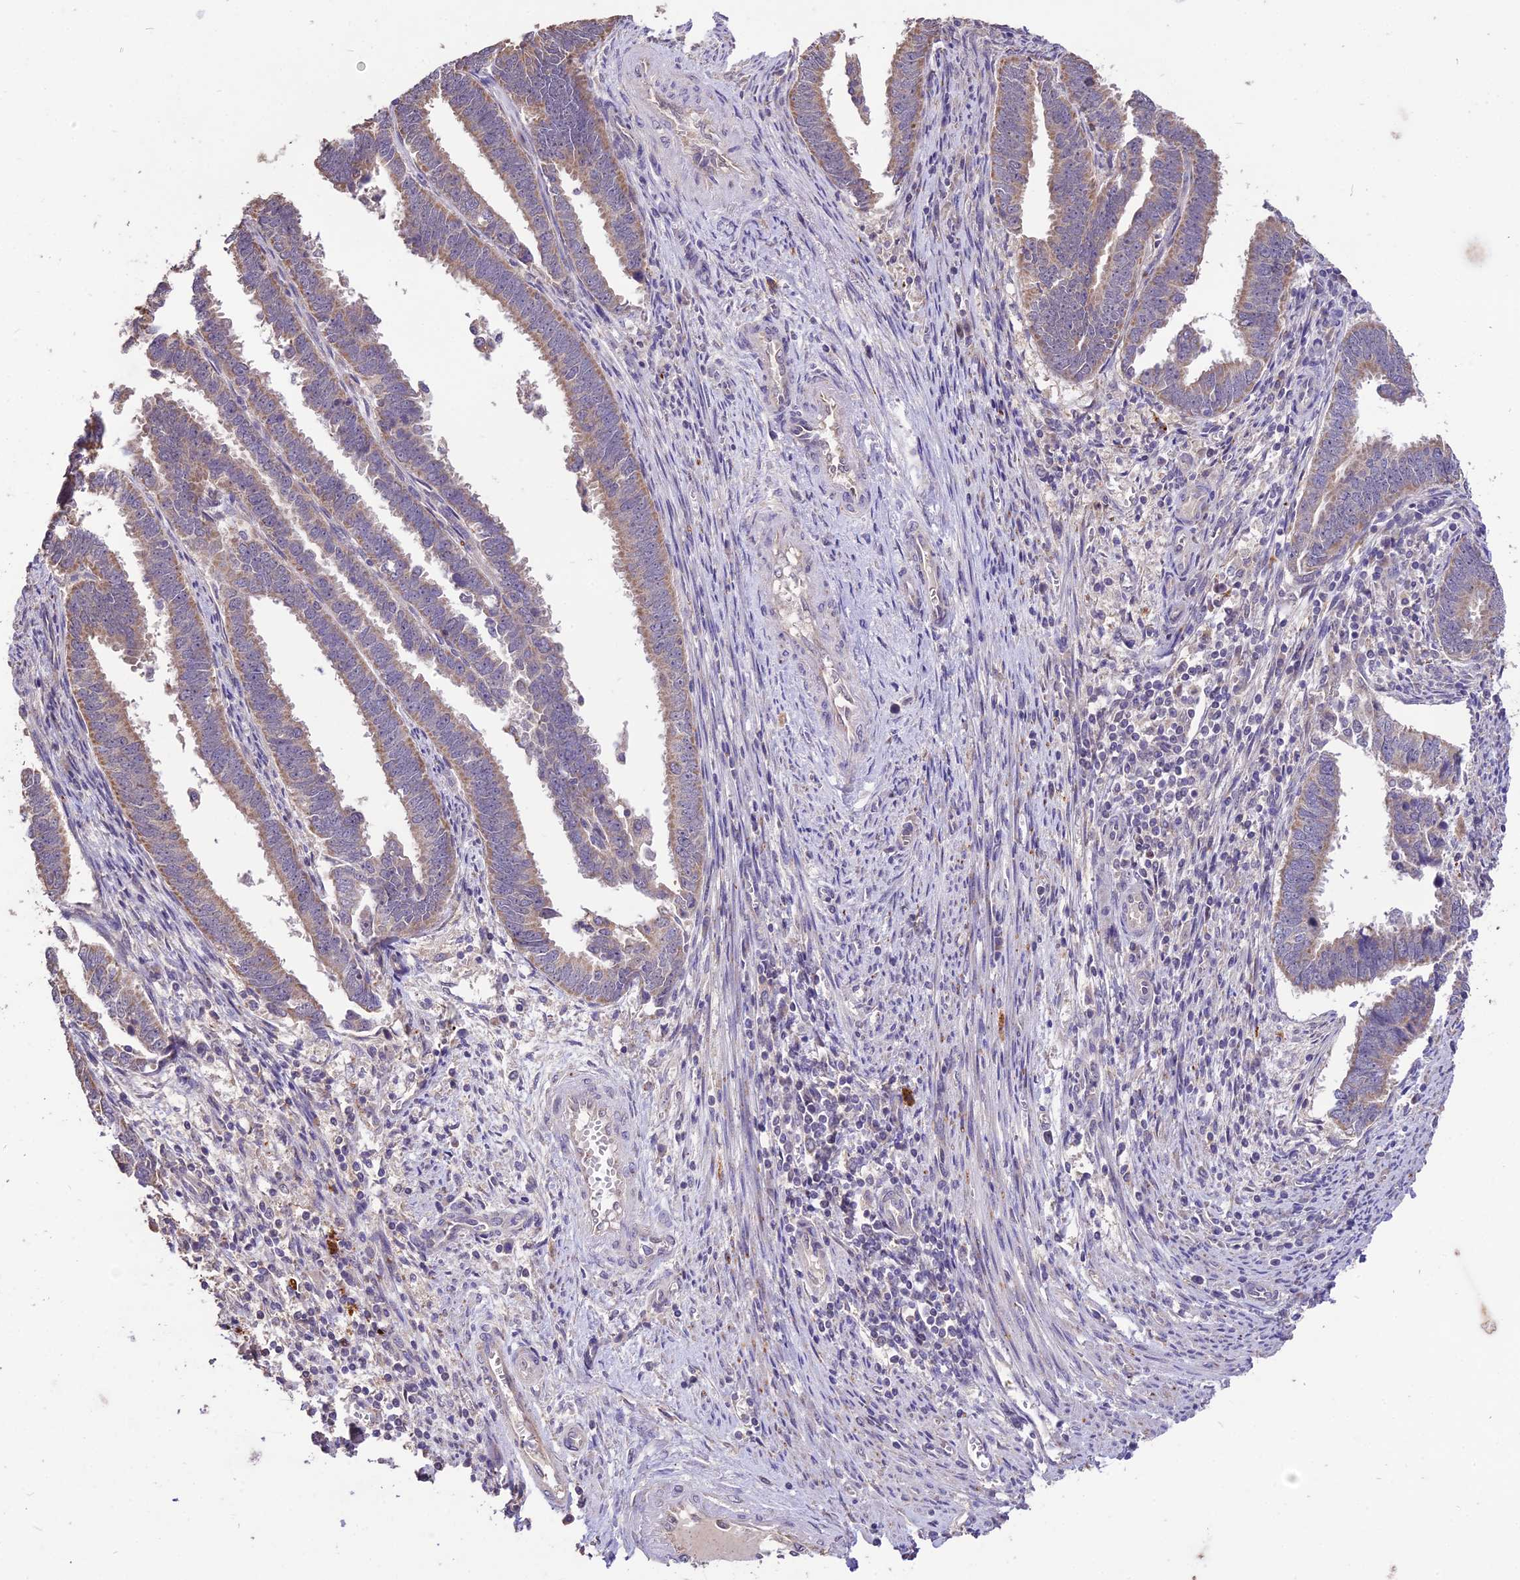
{"staining": {"intensity": "weak", "quantity": ">75%", "location": "cytoplasmic/membranous"}, "tissue": "endometrial cancer", "cell_type": "Tumor cells", "image_type": "cancer", "snomed": [{"axis": "morphology", "description": "Adenocarcinoma, NOS"}, {"axis": "topography", "description": "Endometrium"}], "caption": "Tumor cells show low levels of weak cytoplasmic/membranous expression in about >75% of cells in human endometrial cancer (adenocarcinoma).", "gene": "SDHD", "patient": {"sex": "female", "age": 75}}